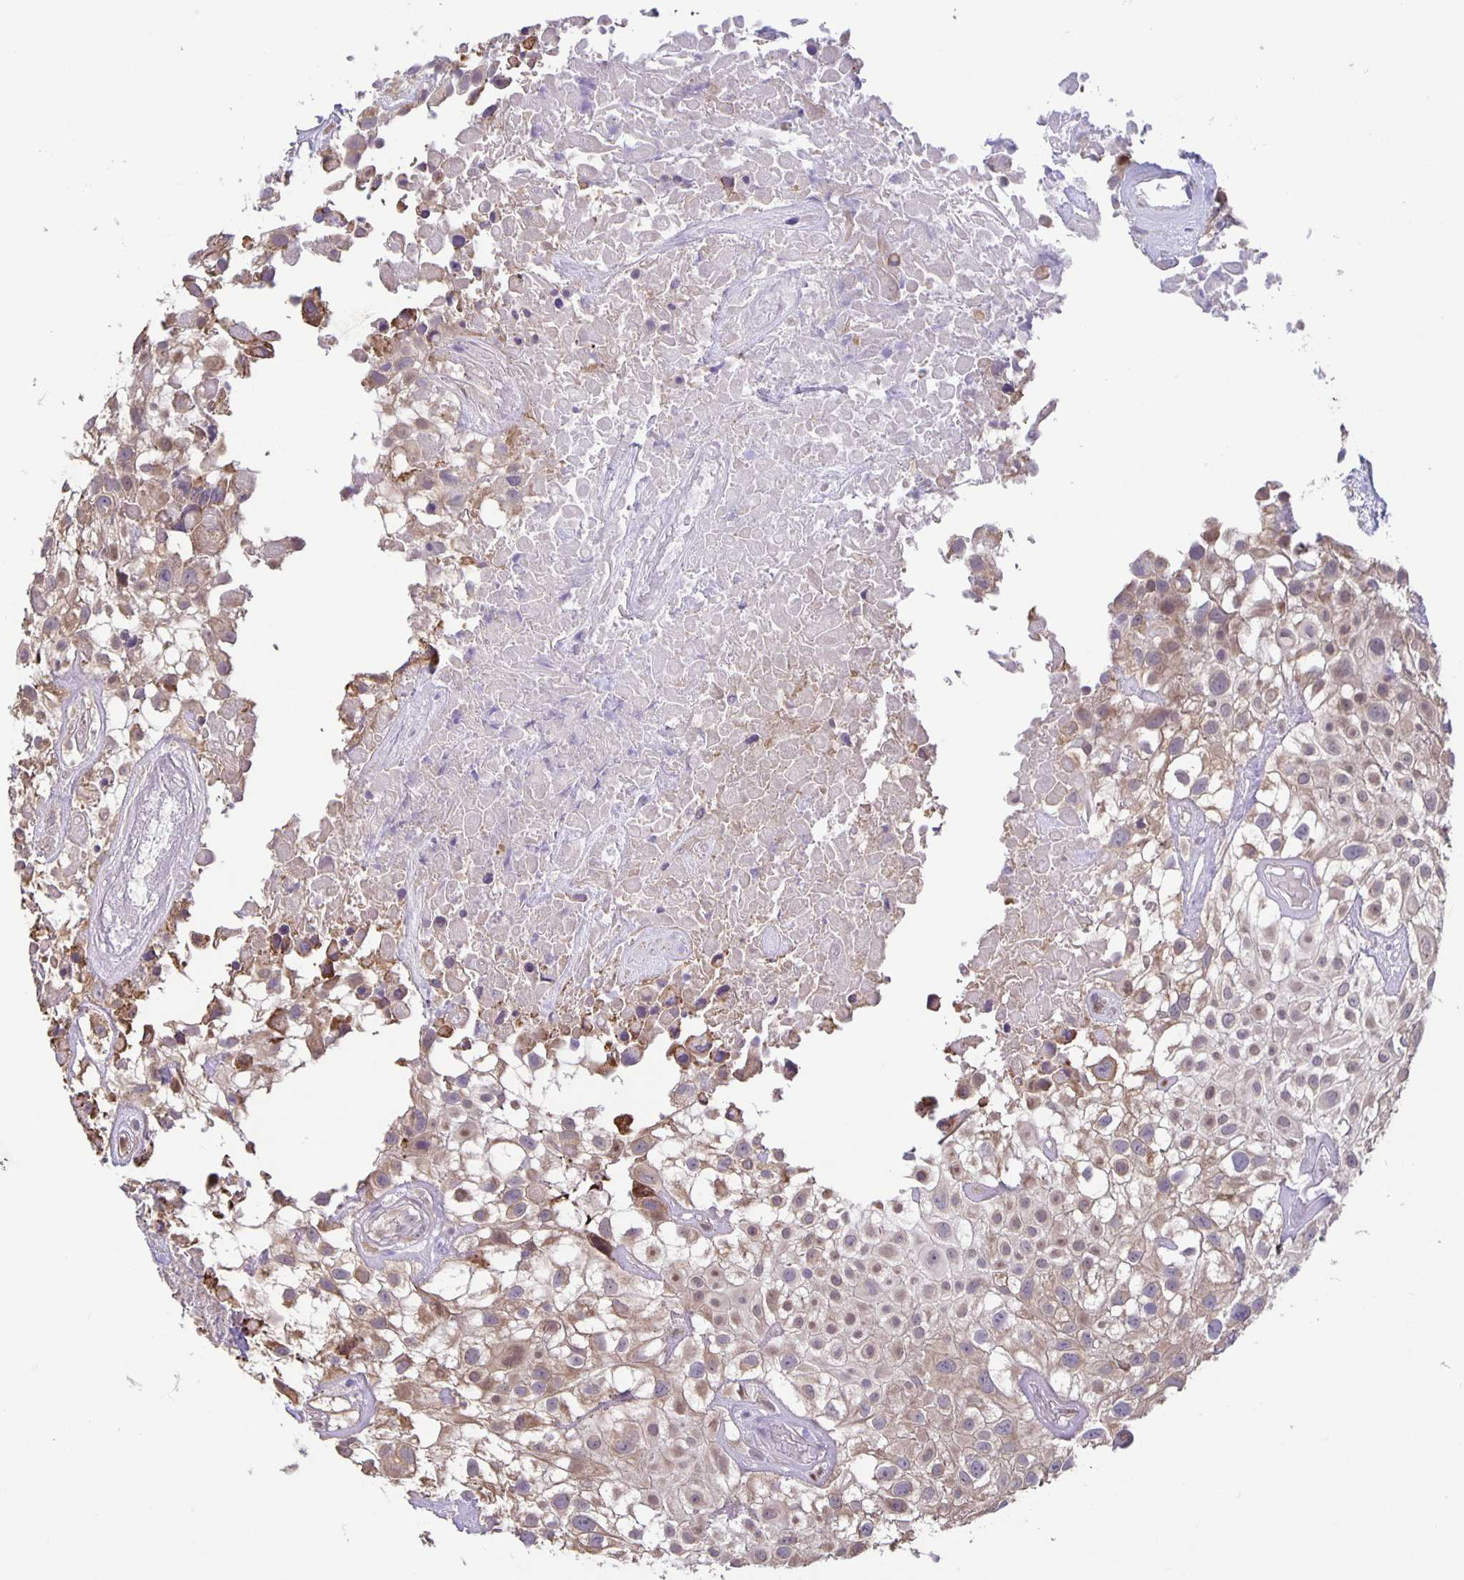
{"staining": {"intensity": "weak", "quantity": "25%-75%", "location": "cytoplasmic/membranous,nuclear"}, "tissue": "urothelial cancer", "cell_type": "Tumor cells", "image_type": "cancer", "snomed": [{"axis": "morphology", "description": "Urothelial carcinoma, High grade"}, {"axis": "topography", "description": "Urinary bladder"}], "caption": "This is an image of immunohistochemistry (IHC) staining of urothelial cancer, which shows weak staining in the cytoplasmic/membranous and nuclear of tumor cells.", "gene": "MAPK12", "patient": {"sex": "male", "age": 56}}